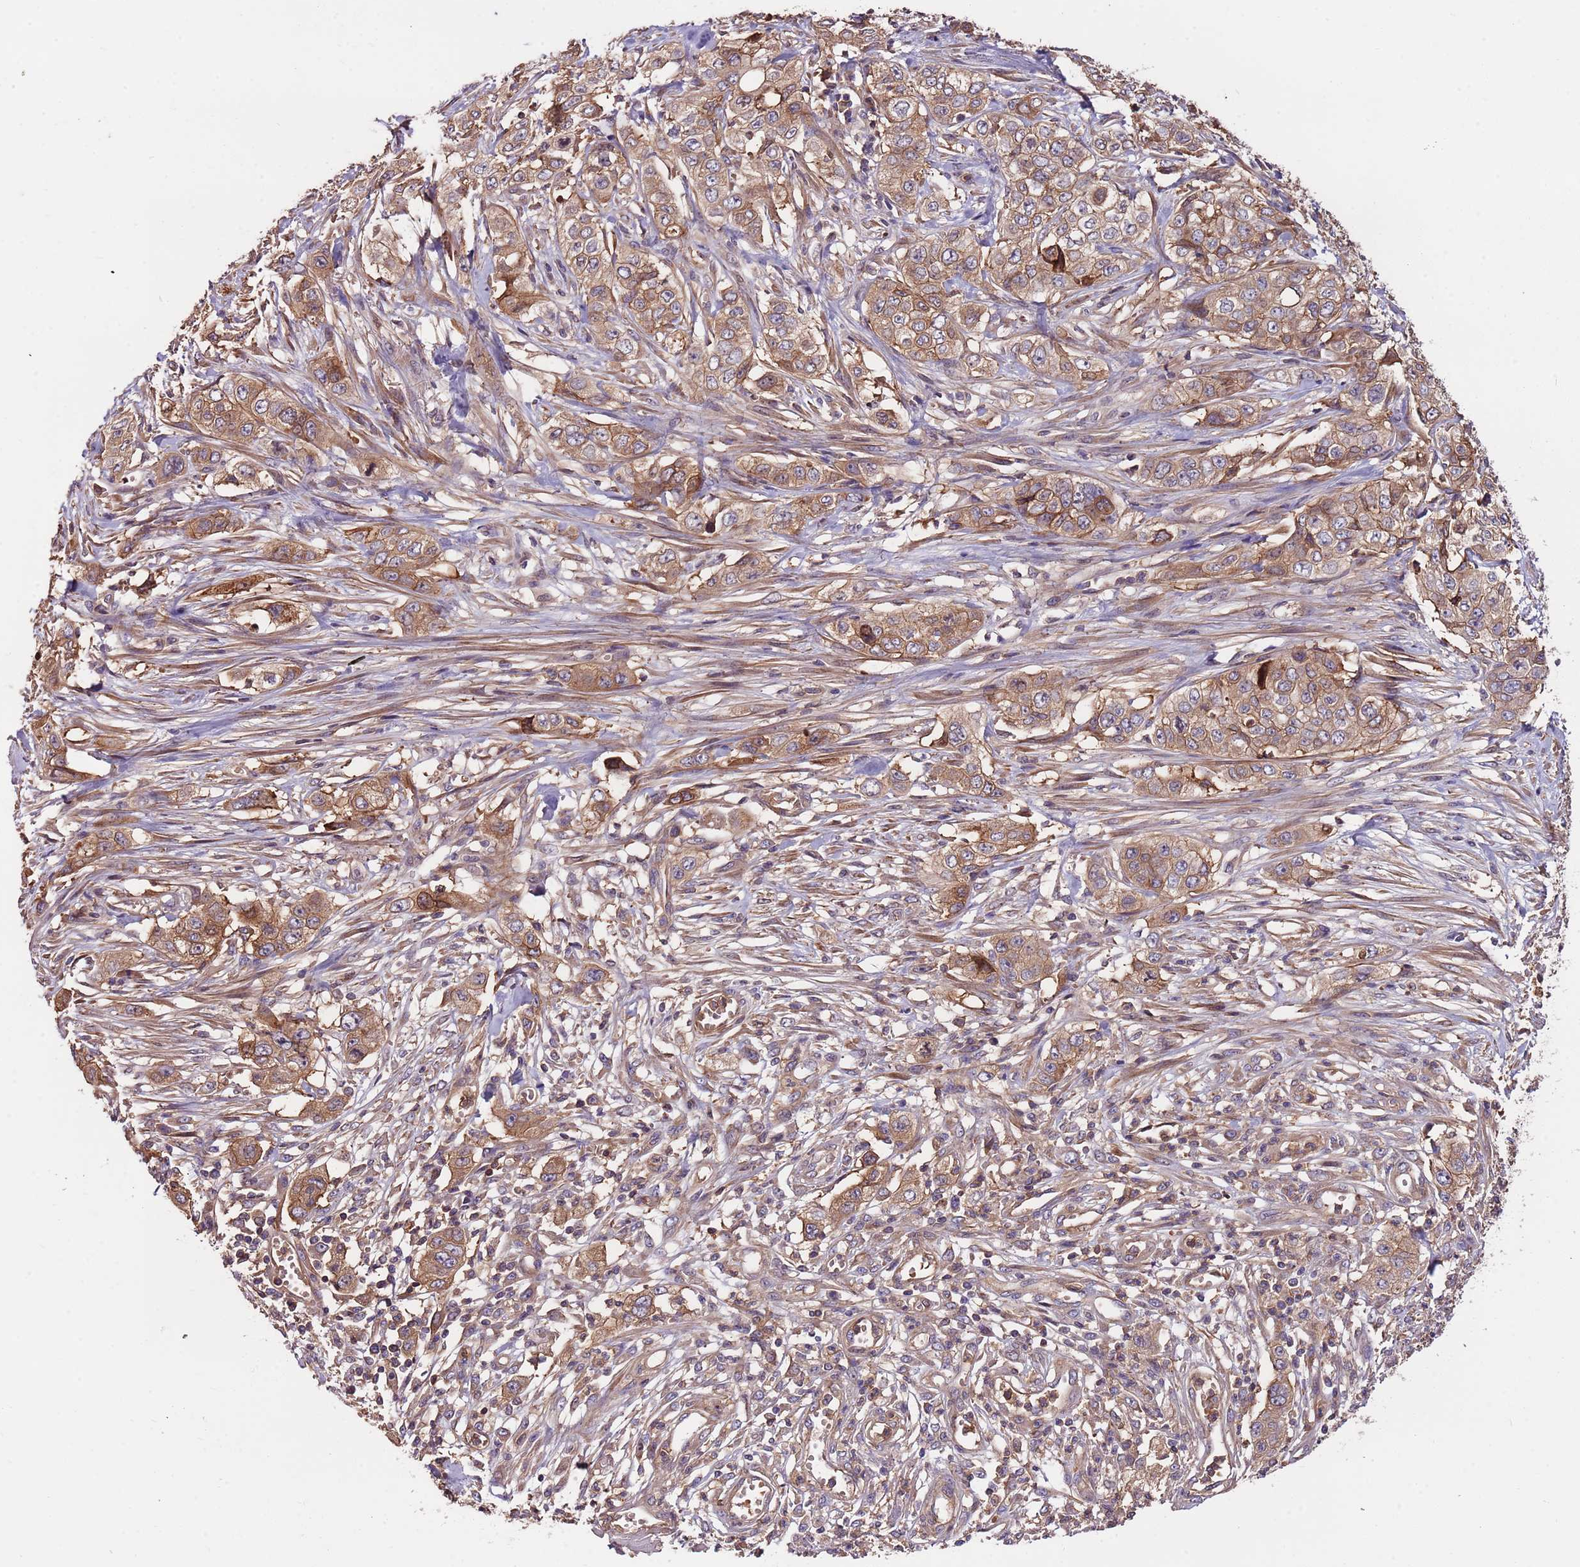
{"staining": {"intensity": "moderate", "quantity": ">75%", "location": "cytoplasmic/membranous"}, "tissue": "stomach cancer", "cell_type": "Tumor cells", "image_type": "cancer", "snomed": [{"axis": "morphology", "description": "Adenocarcinoma, NOS"}, {"axis": "topography", "description": "Stomach, upper"}], "caption": "High-power microscopy captured an immunohistochemistry (IHC) image of stomach cancer, revealing moderate cytoplasmic/membranous expression in approximately >75% of tumor cells.", "gene": "DENR", "patient": {"sex": "male", "age": 62}}